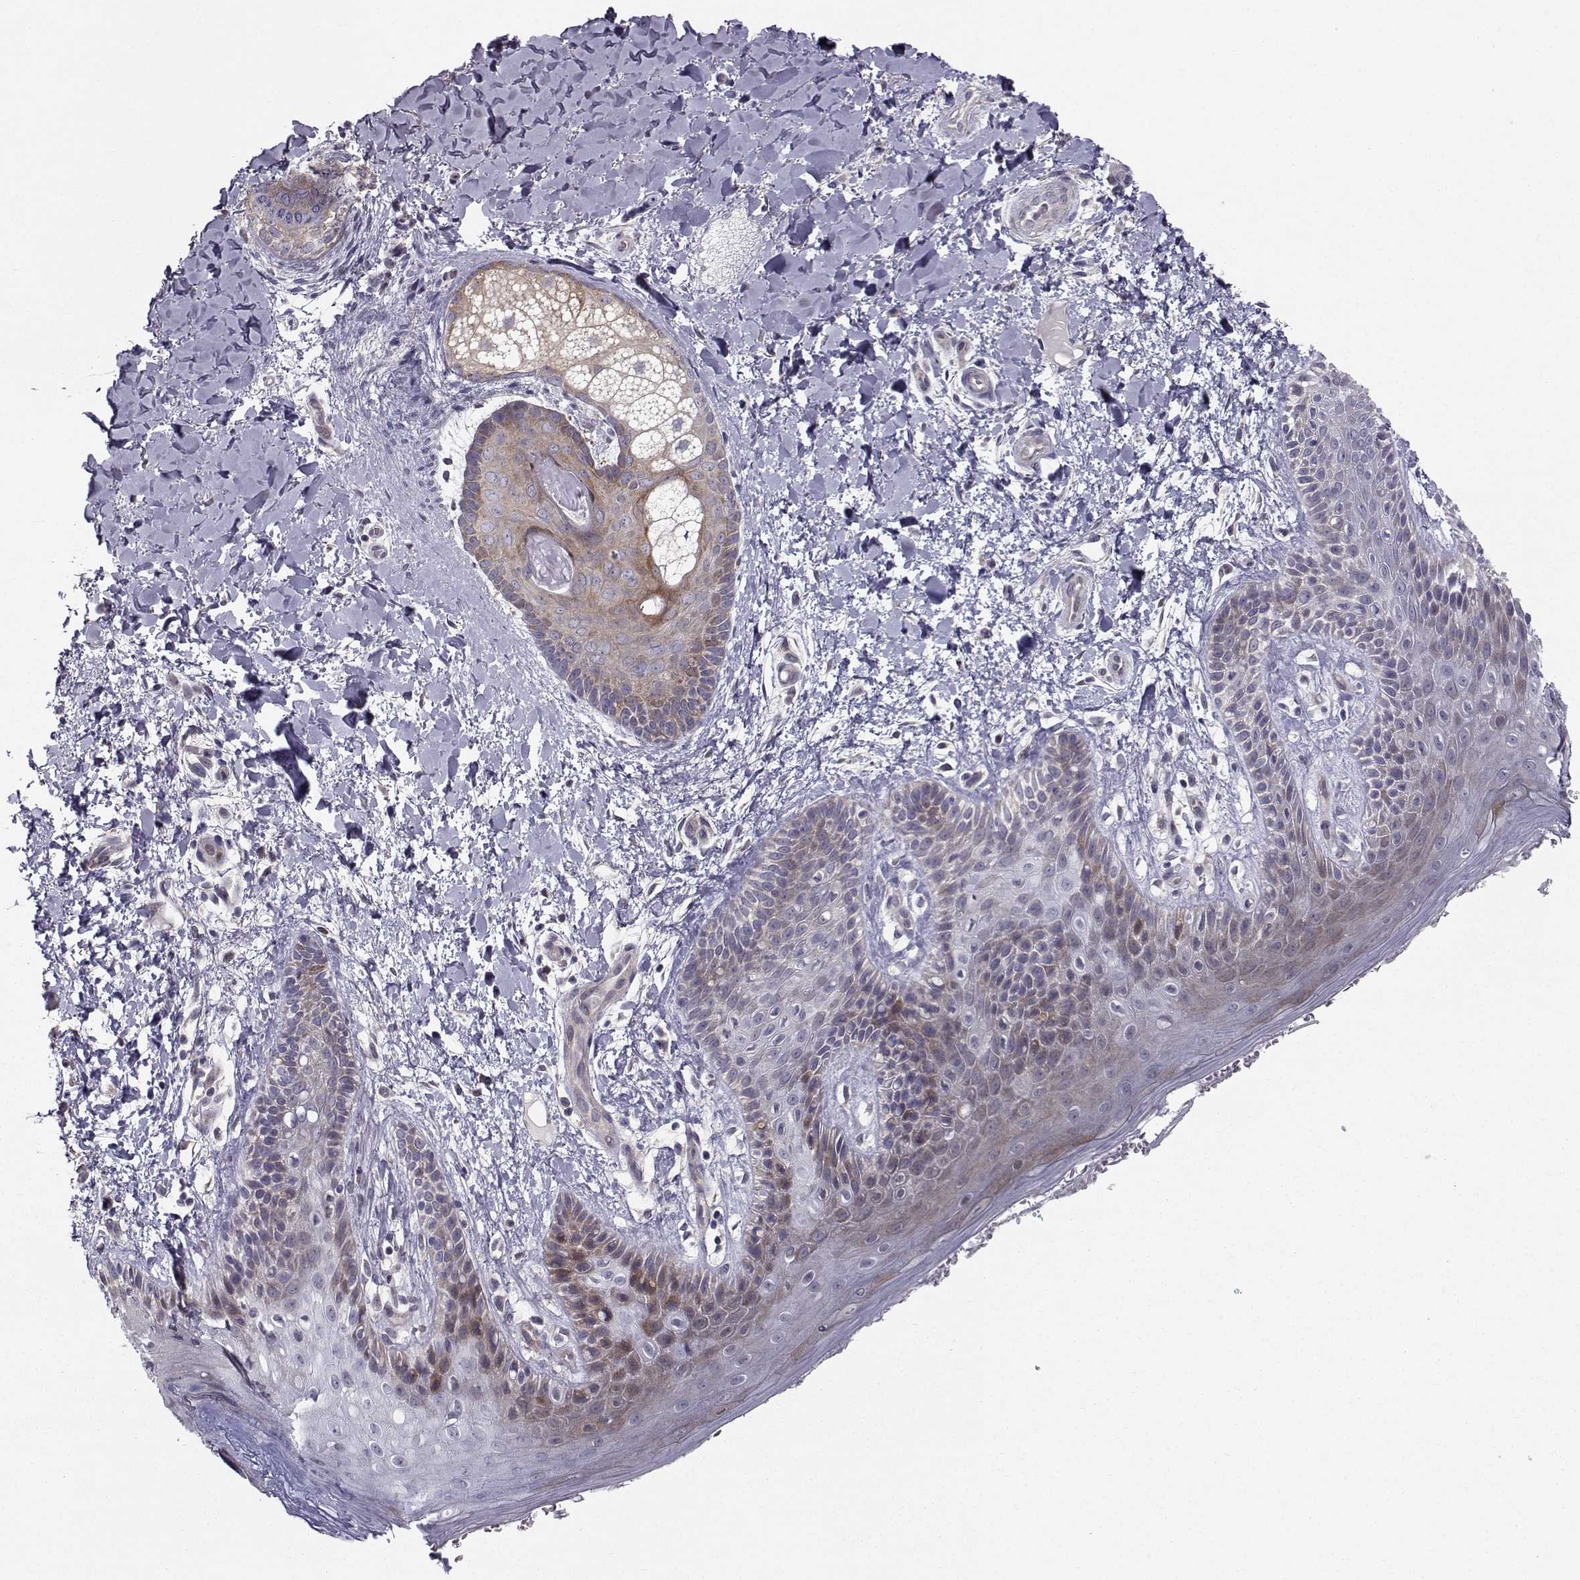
{"staining": {"intensity": "weak", "quantity": "25%-75%", "location": "cytoplasmic/membranous"}, "tissue": "skin", "cell_type": "Epidermal cells", "image_type": "normal", "snomed": [{"axis": "morphology", "description": "Normal tissue, NOS"}, {"axis": "topography", "description": "Anal"}], "caption": "Protein staining of normal skin displays weak cytoplasmic/membranous positivity in approximately 25%-75% of epidermal cells.", "gene": "HSP90AB1", "patient": {"sex": "male", "age": 36}}